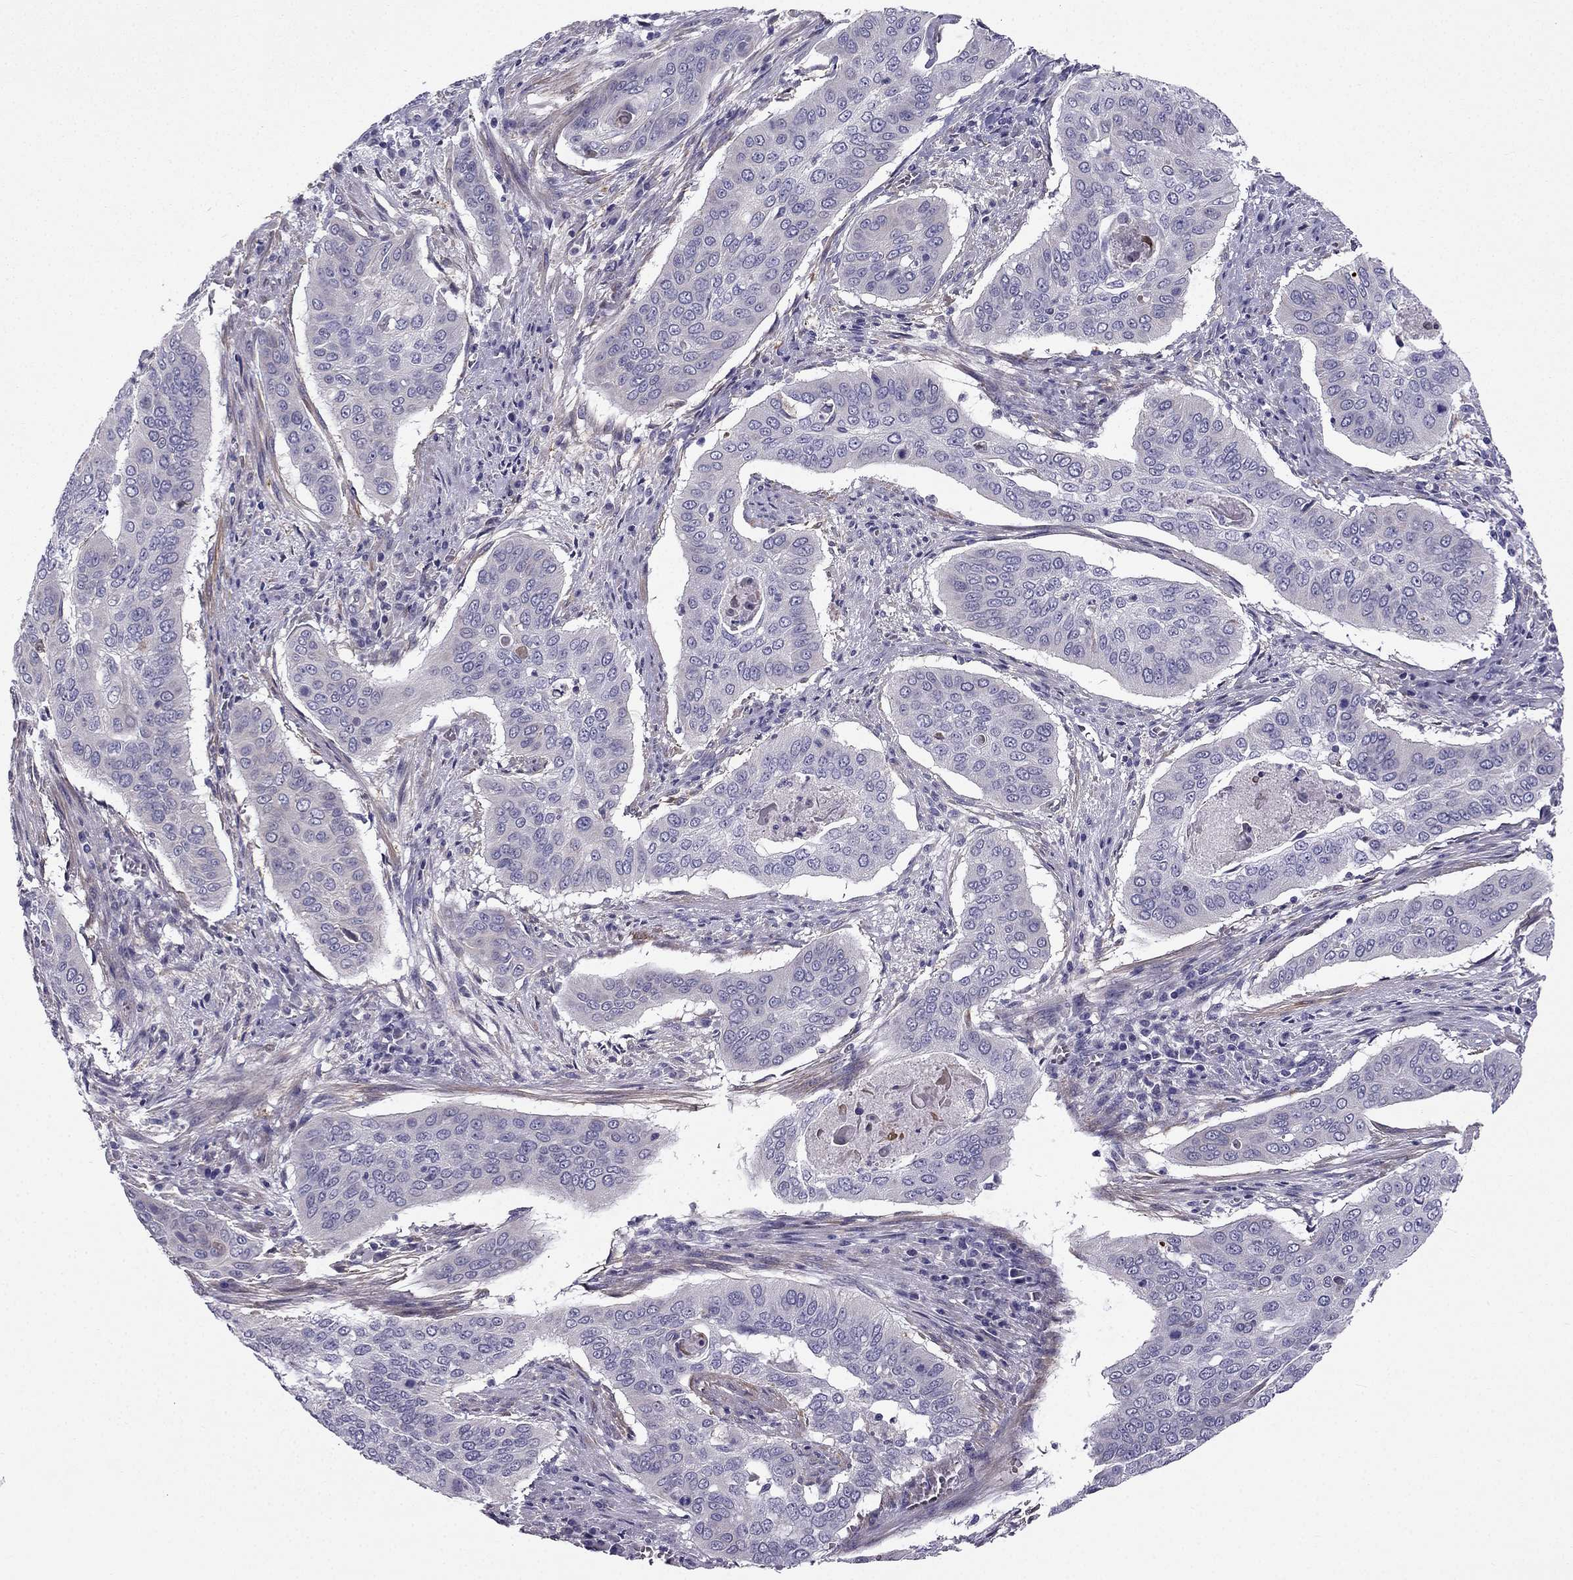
{"staining": {"intensity": "negative", "quantity": "none", "location": "none"}, "tissue": "cervical cancer", "cell_type": "Tumor cells", "image_type": "cancer", "snomed": [{"axis": "morphology", "description": "Squamous cell carcinoma, NOS"}, {"axis": "topography", "description": "Cervix"}], "caption": "Micrograph shows no protein expression in tumor cells of squamous cell carcinoma (cervical) tissue.", "gene": "SYT5", "patient": {"sex": "female", "age": 39}}